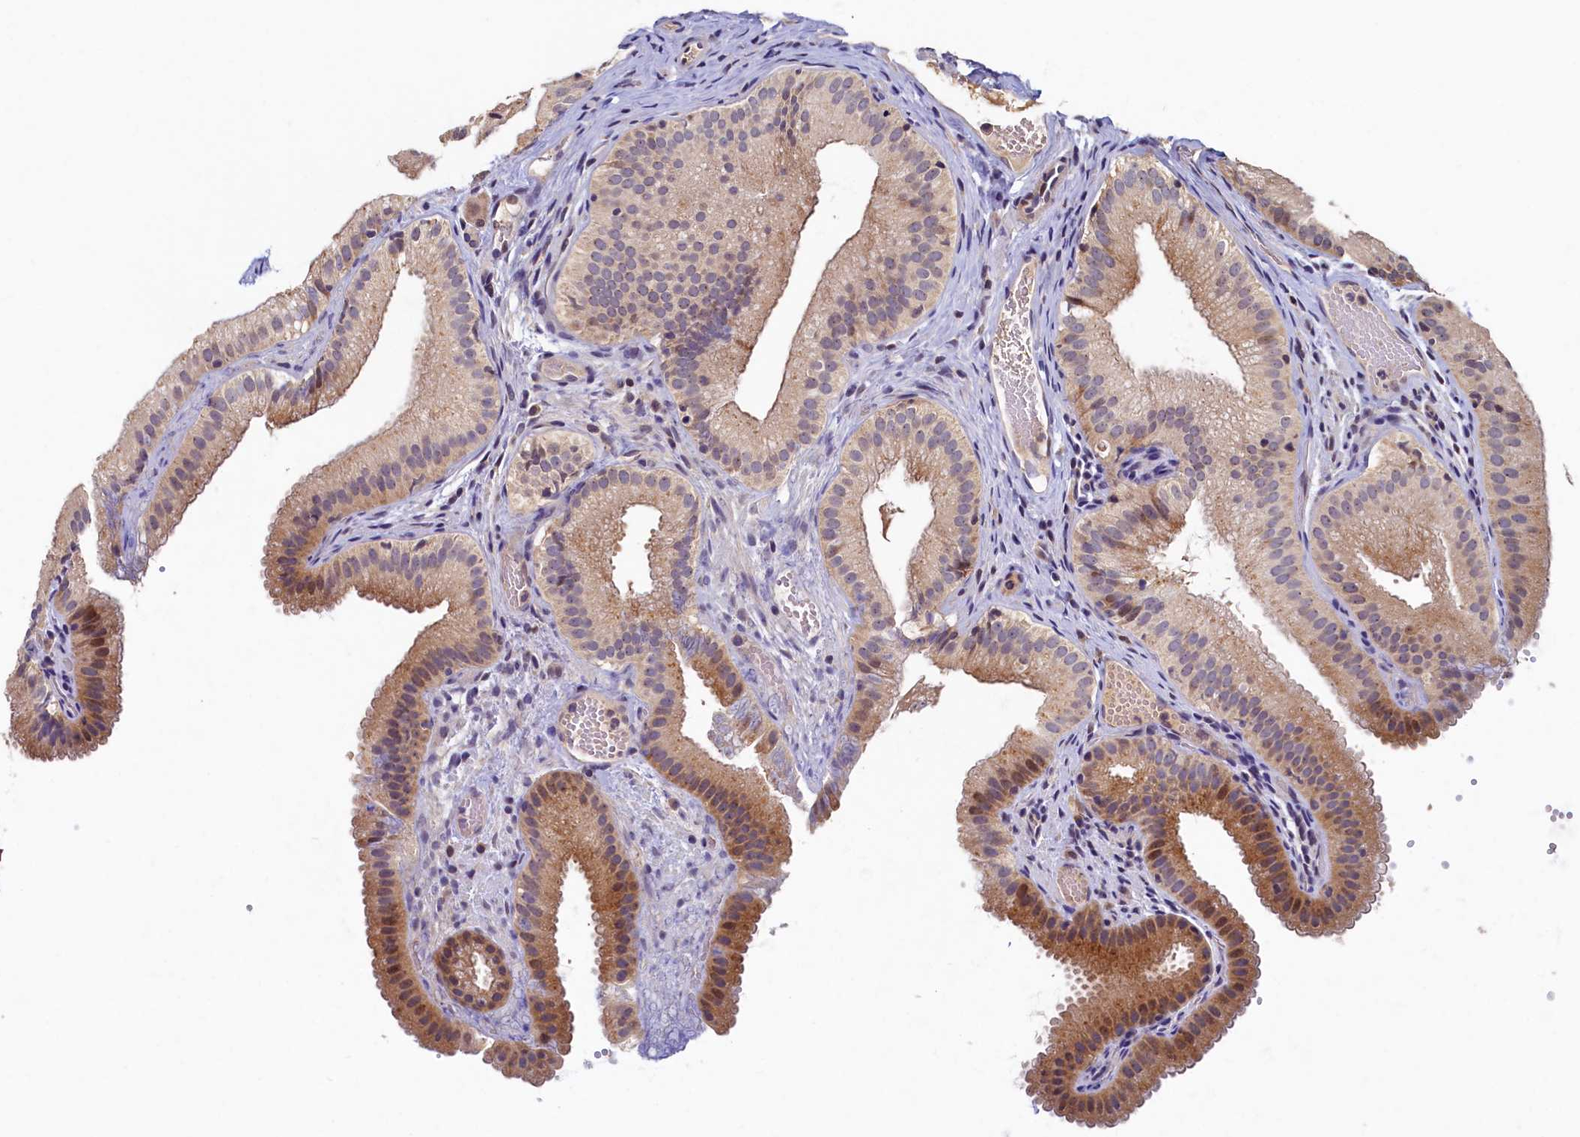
{"staining": {"intensity": "moderate", "quantity": "25%-75%", "location": "cytoplasmic/membranous"}, "tissue": "gallbladder", "cell_type": "Glandular cells", "image_type": "normal", "snomed": [{"axis": "morphology", "description": "Normal tissue, NOS"}, {"axis": "topography", "description": "Gallbladder"}], "caption": "Protein analysis of benign gallbladder reveals moderate cytoplasmic/membranous positivity in approximately 25%-75% of glandular cells. The protein of interest is stained brown, and the nuclei are stained in blue (DAB (3,3'-diaminobenzidine) IHC with brightfield microscopy, high magnification).", "gene": "LATS2", "patient": {"sex": "female", "age": 30}}